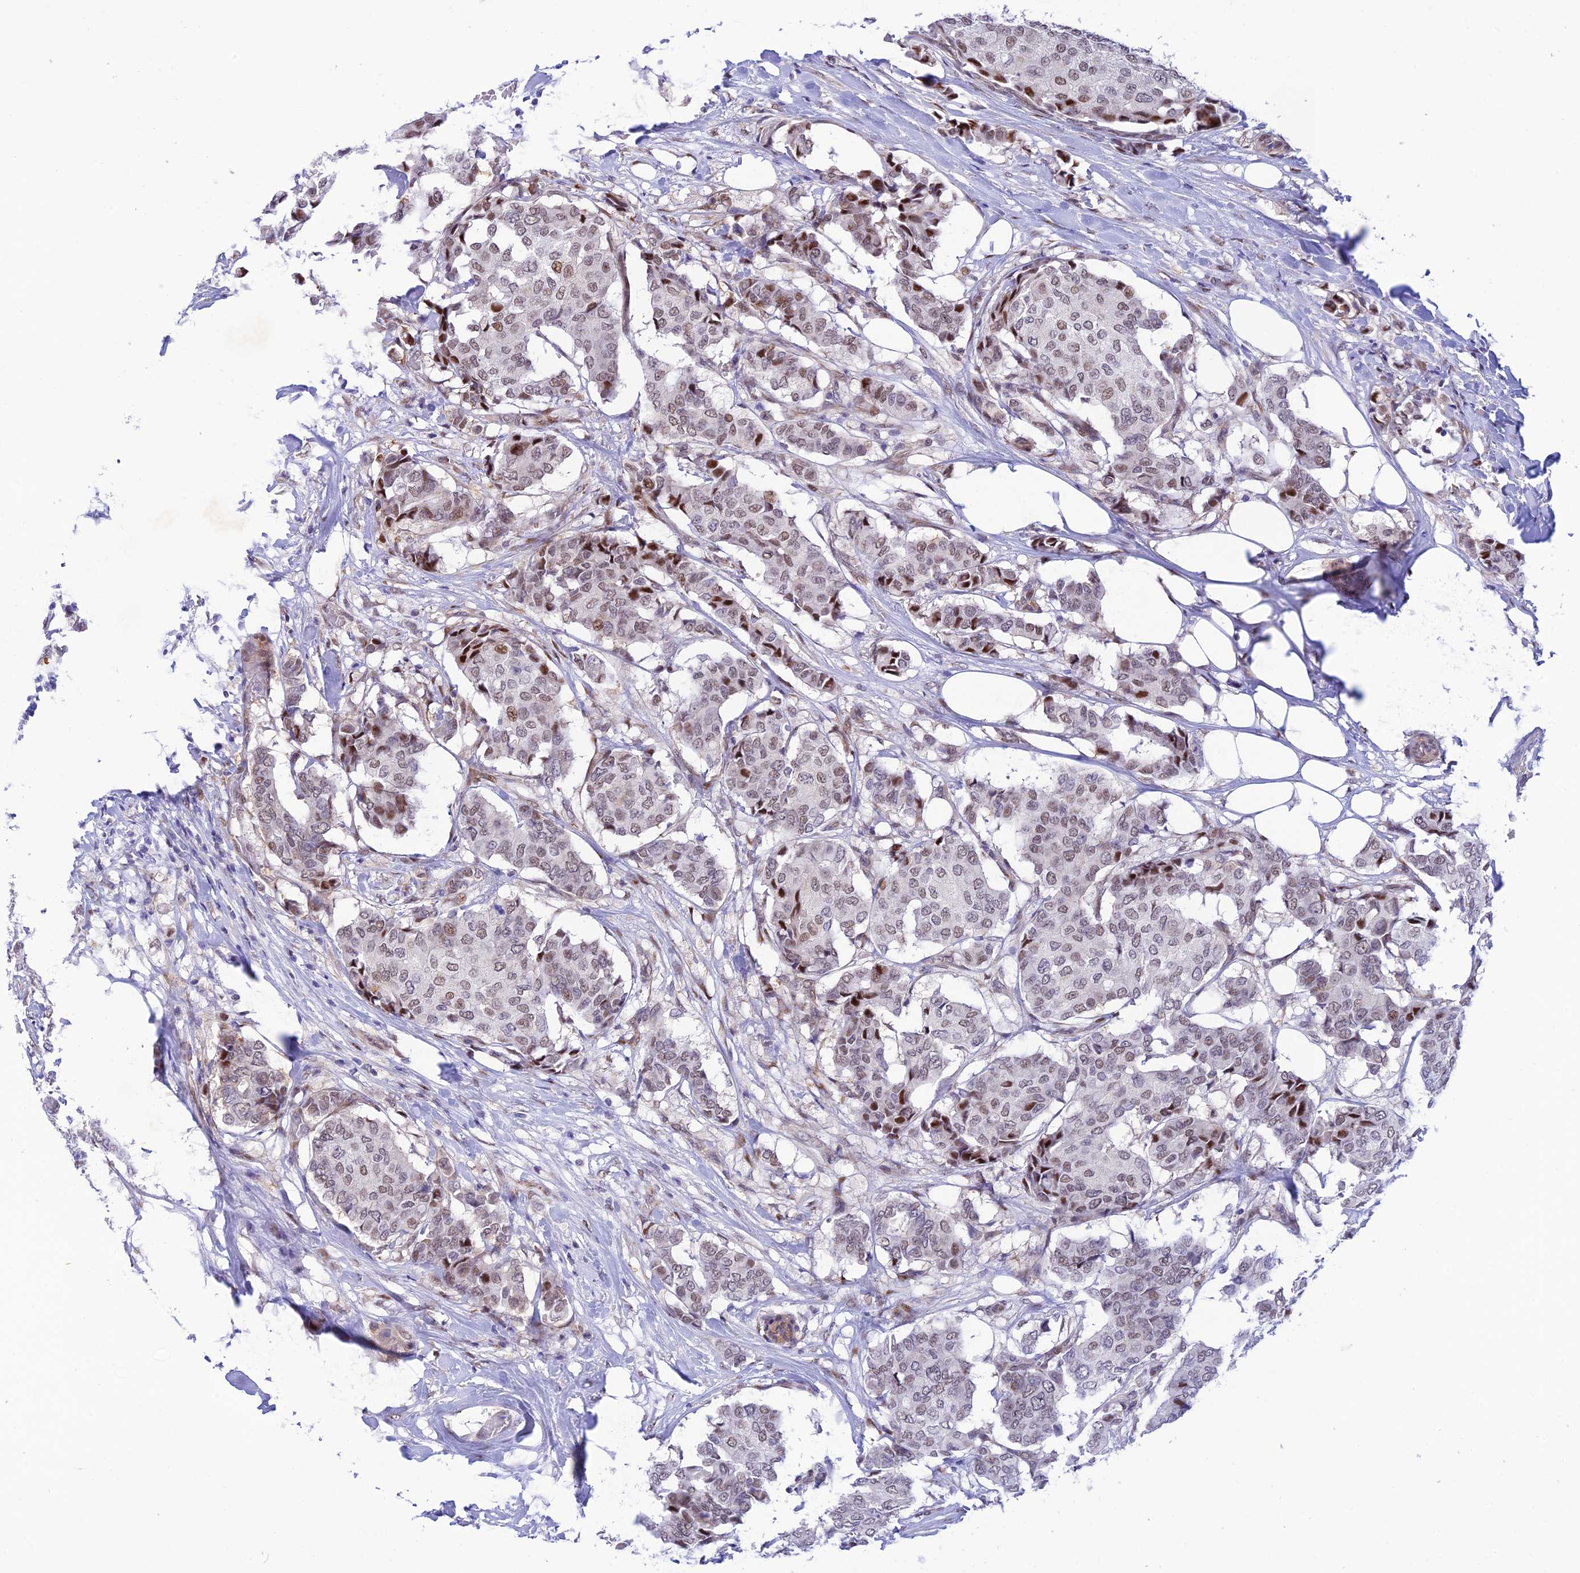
{"staining": {"intensity": "moderate", "quantity": "25%-75%", "location": "nuclear"}, "tissue": "breast cancer", "cell_type": "Tumor cells", "image_type": "cancer", "snomed": [{"axis": "morphology", "description": "Duct carcinoma"}, {"axis": "topography", "description": "Breast"}], "caption": "IHC (DAB (3,3'-diaminobenzidine)) staining of breast invasive ductal carcinoma shows moderate nuclear protein positivity in approximately 25%-75% of tumor cells. Nuclei are stained in blue.", "gene": "WDR55", "patient": {"sex": "female", "age": 75}}